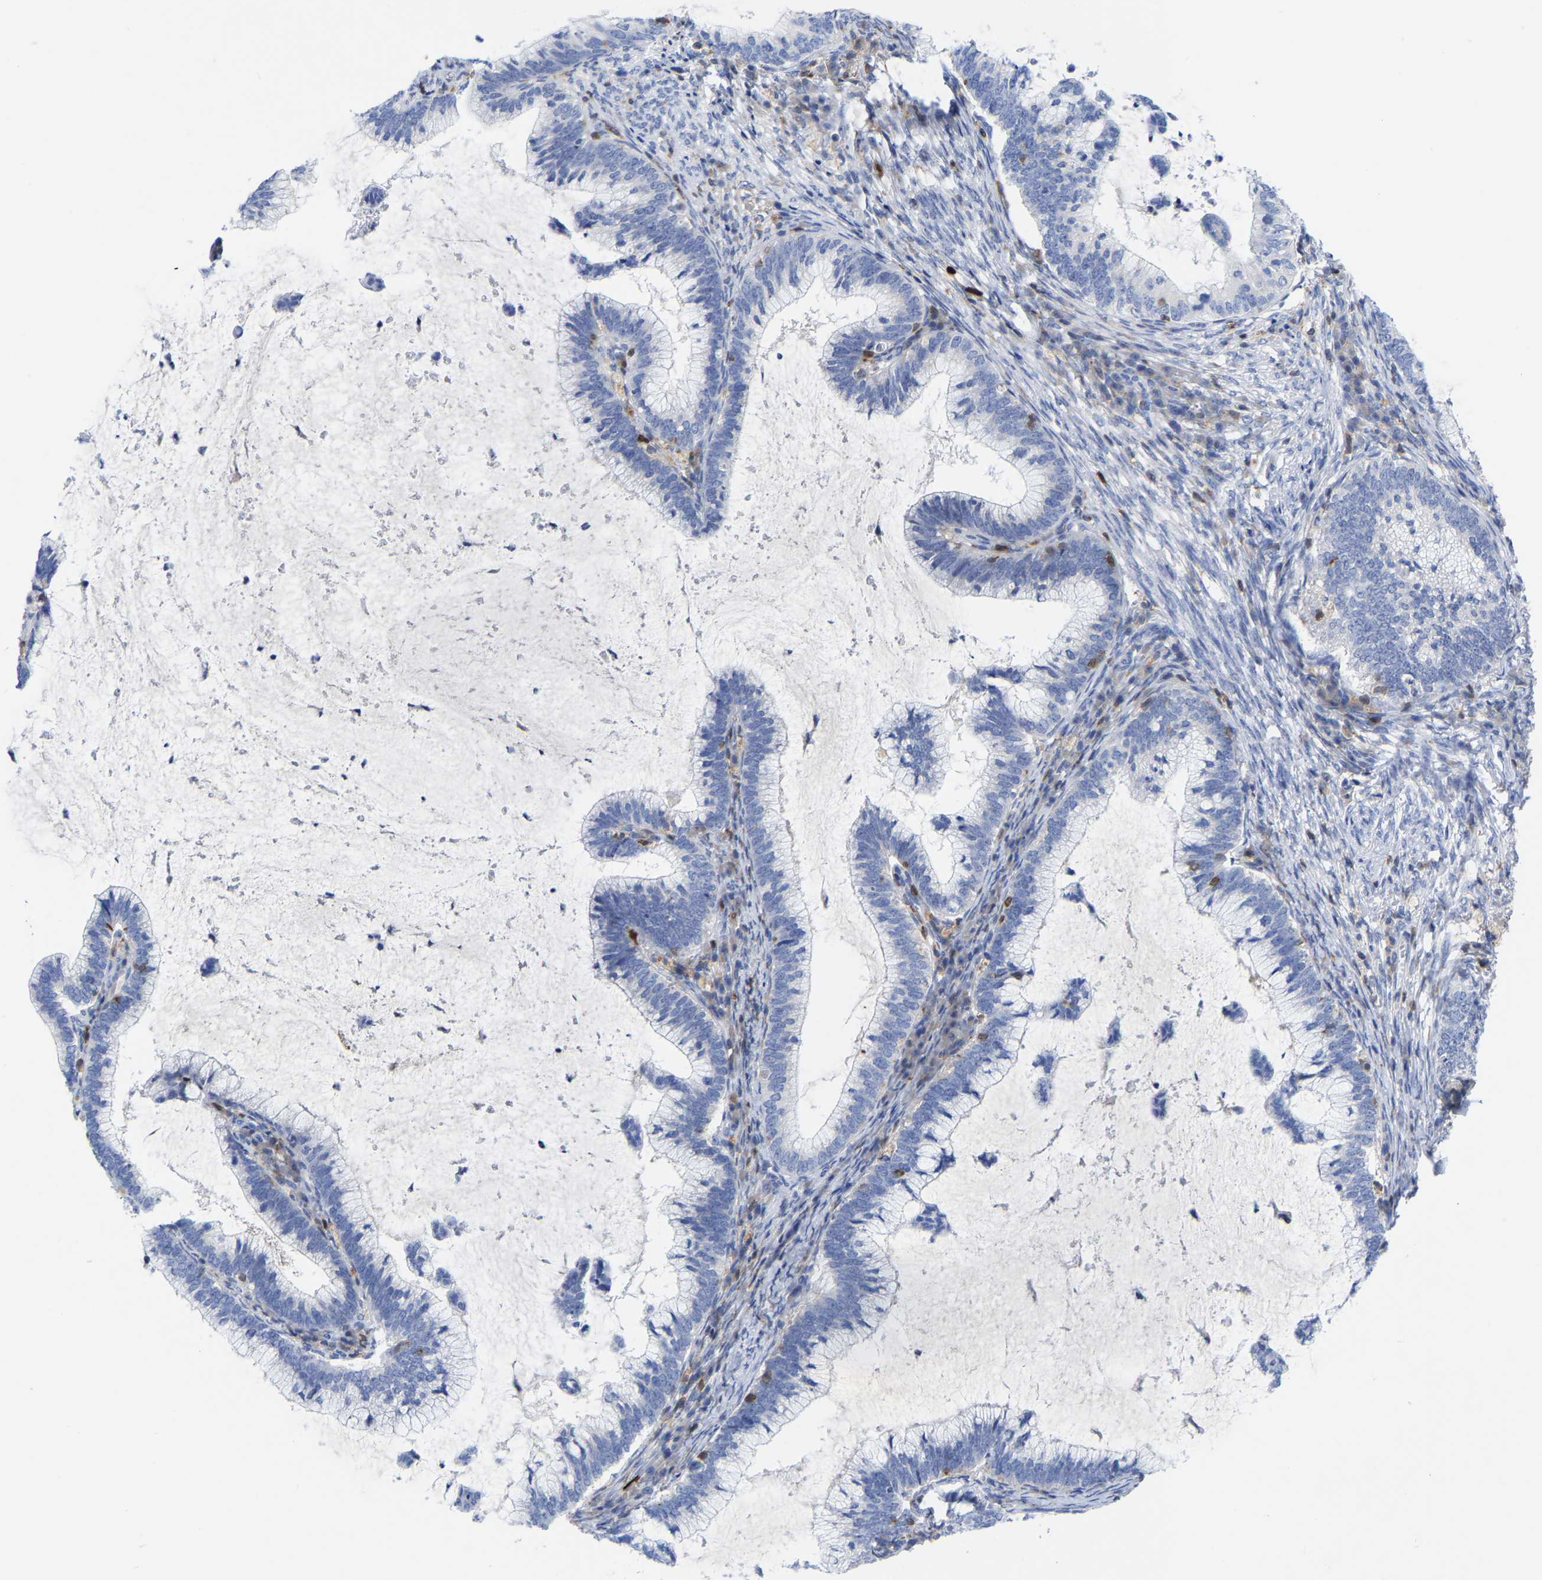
{"staining": {"intensity": "negative", "quantity": "none", "location": "none"}, "tissue": "cervical cancer", "cell_type": "Tumor cells", "image_type": "cancer", "snomed": [{"axis": "morphology", "description": "Adenocarcinoma, NOS"}, {"axis": "topography", "description": "Cervix"}], "caption": "The micrograph displays no significant positivity in tumor cells of cervical adenocarcinoma. (Stains: DAB IHC with hematoxylin counter stain, Microscopy: brightfield microscopy at high magnification).", "gene": "PTPN7", "patient": {"sex": "female", "age": 36}}